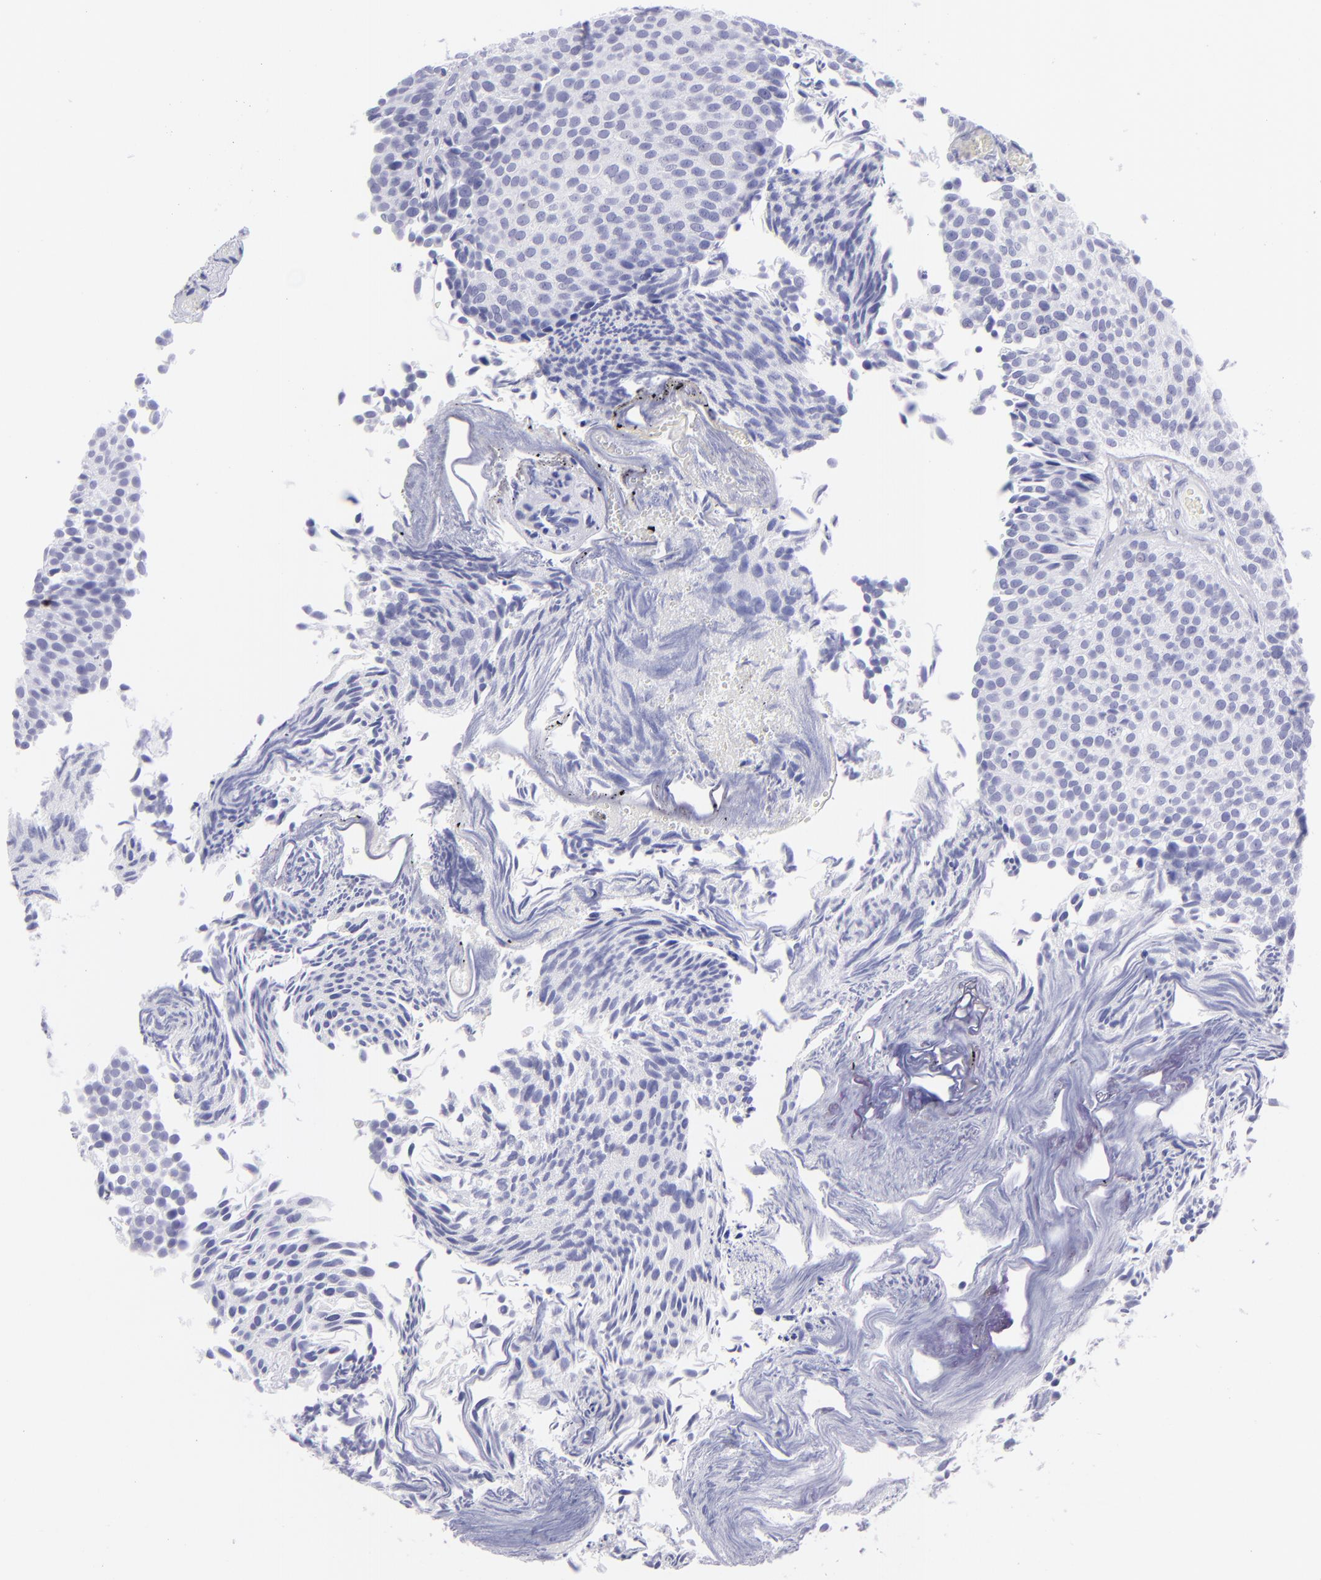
{"staining": {"intensity": "negative", "quantity": "none", "location": "none"}, "tissue": "urothelial cancer", "cell_type": "Tumor cells", "image_type": "cancer", "snomed": [{"axis": "morphology", "description": "Urothelial carcinoma, Low grade"}, {"axis": "topography", "description": "Urinary bladder"}], "caption": "There is no significant positivity in tumor cells of urothelial carcinoma (low-grade). Brightfield microscopy of immunohistochemistry stained with DAB (brown) and hematoxylin (blue), captured at high magnification.", "gene": "SLC1A3", "patient": {"sex": "male", "age": 84}}